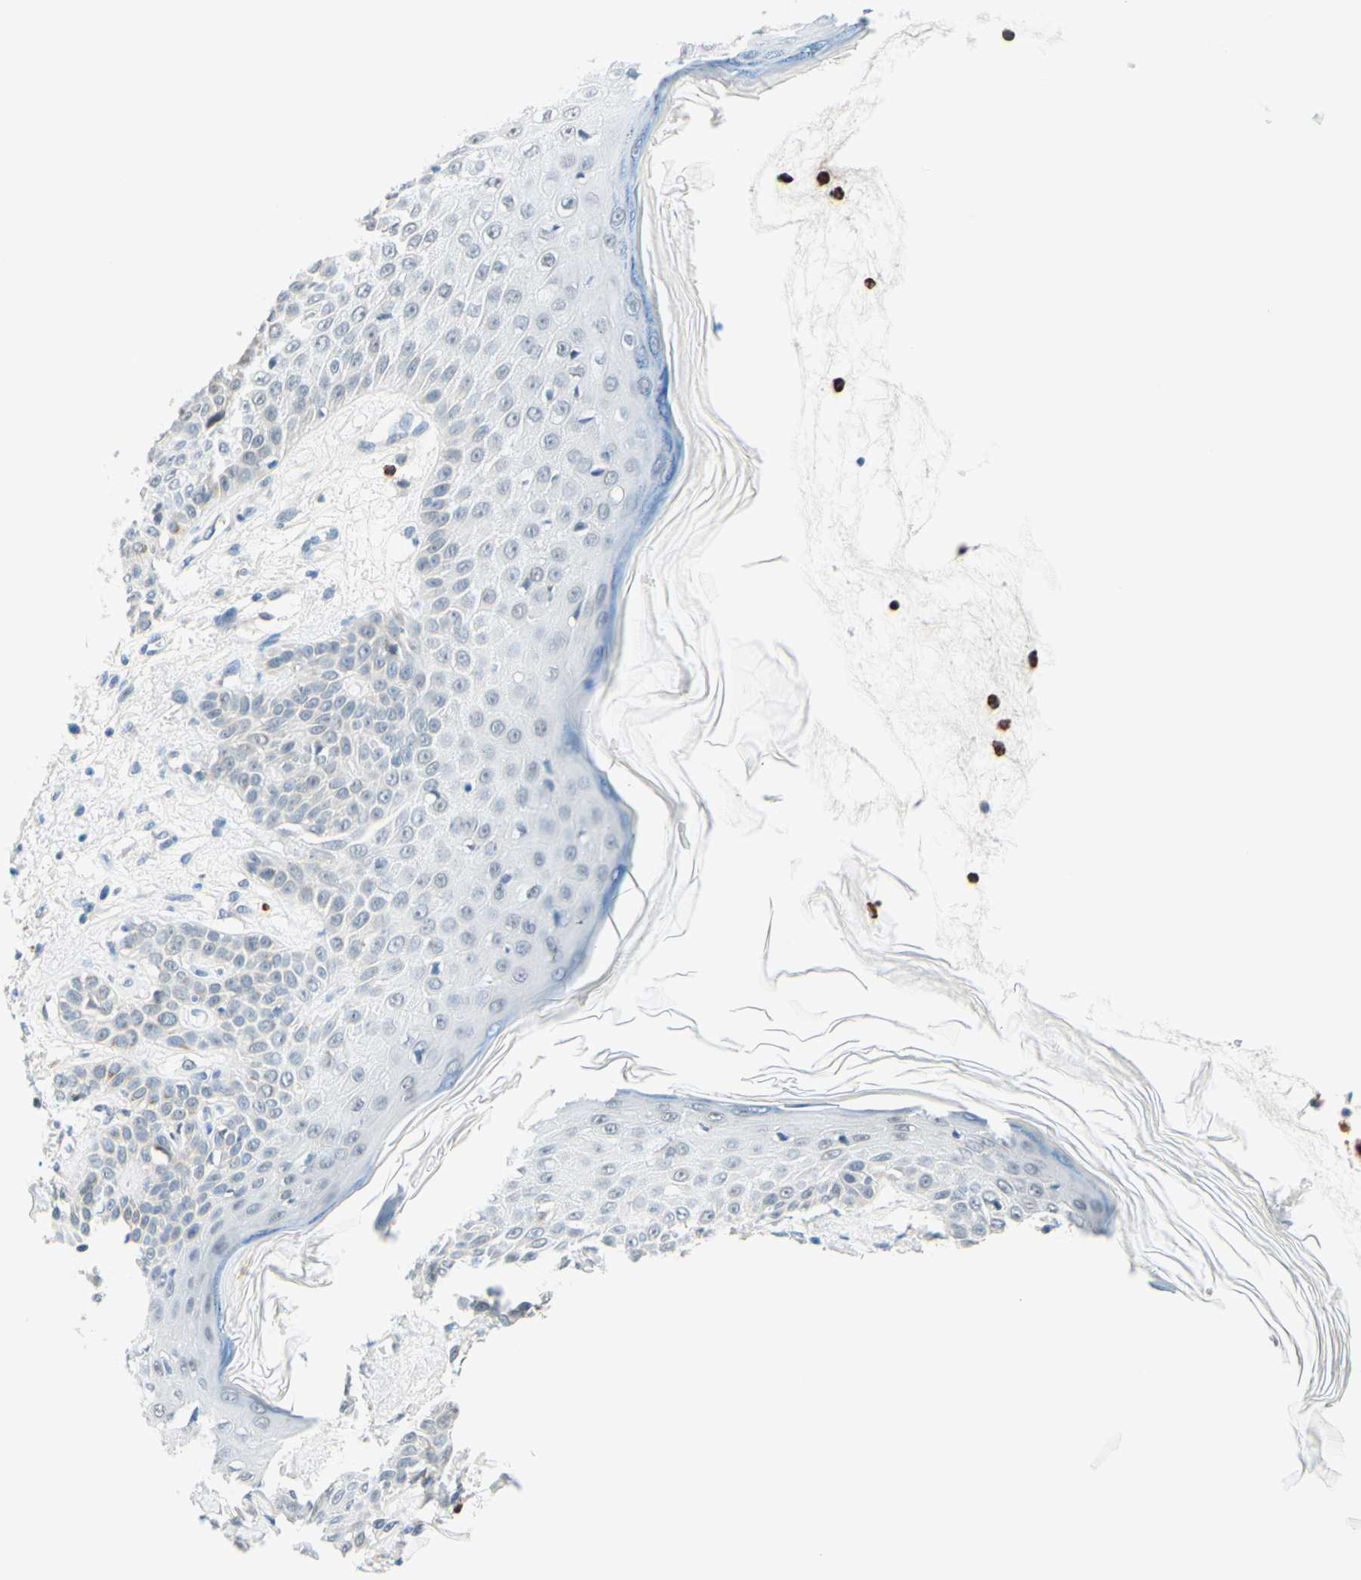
{"staining": {"intensity": "negative", "quantity": "none", "location": "none"}, "tissue": "skin cancer", "cell_type": "Tumor cells", "image_type": "cancer", "snomed": [{"axis": "morphology", "description": "Squamous cell carcinoma, NOS"}, {"axis": "topography", "description": "Skin"}], "caption": "Skin cancer (squamous cell carcinoma) was stained to show a protein in brown. There is no significant staining in tumor cells.", "gene": "TREM2", "patient": {"sex": "female", "age": 78}}